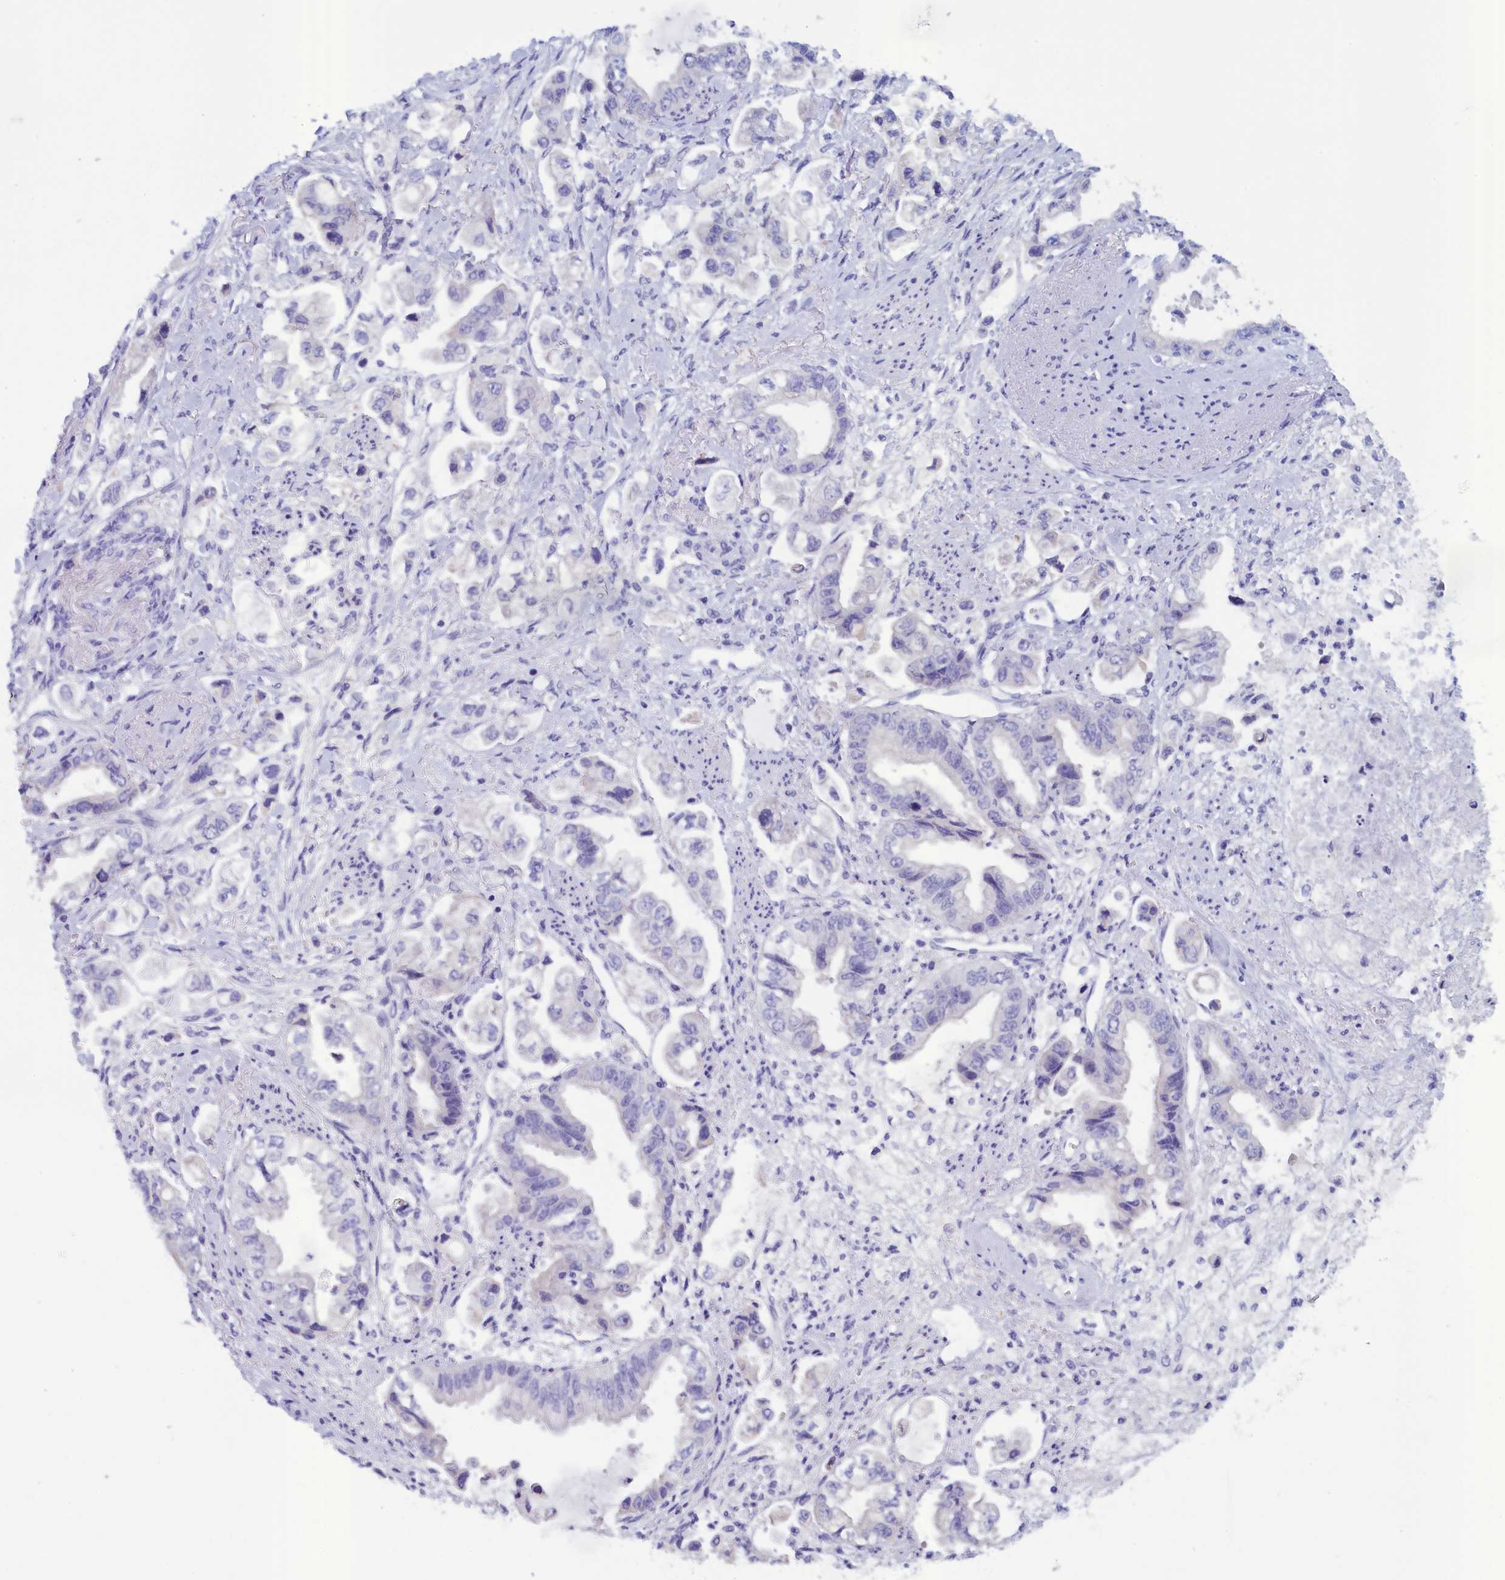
{"staining": {"intensity": "negative", "quantity": "none", "location": "none"}, "tissue": "stomach cancer", "cell_type": "Tumor cells", "image_type": "cancer", "snomed": [{"axis": "morphology", "description": "Adenocarcinoma, NOS"}, {"axis": "topography", "description": "Stomach"}], "caption": "IHC image of human stomach cancer (adenocarcinoma) stained for a protein (brown), which reveals no expression in tumor cells.", "gene": "ANKRD2", "patient": {"sex": "male", "age": 62}}